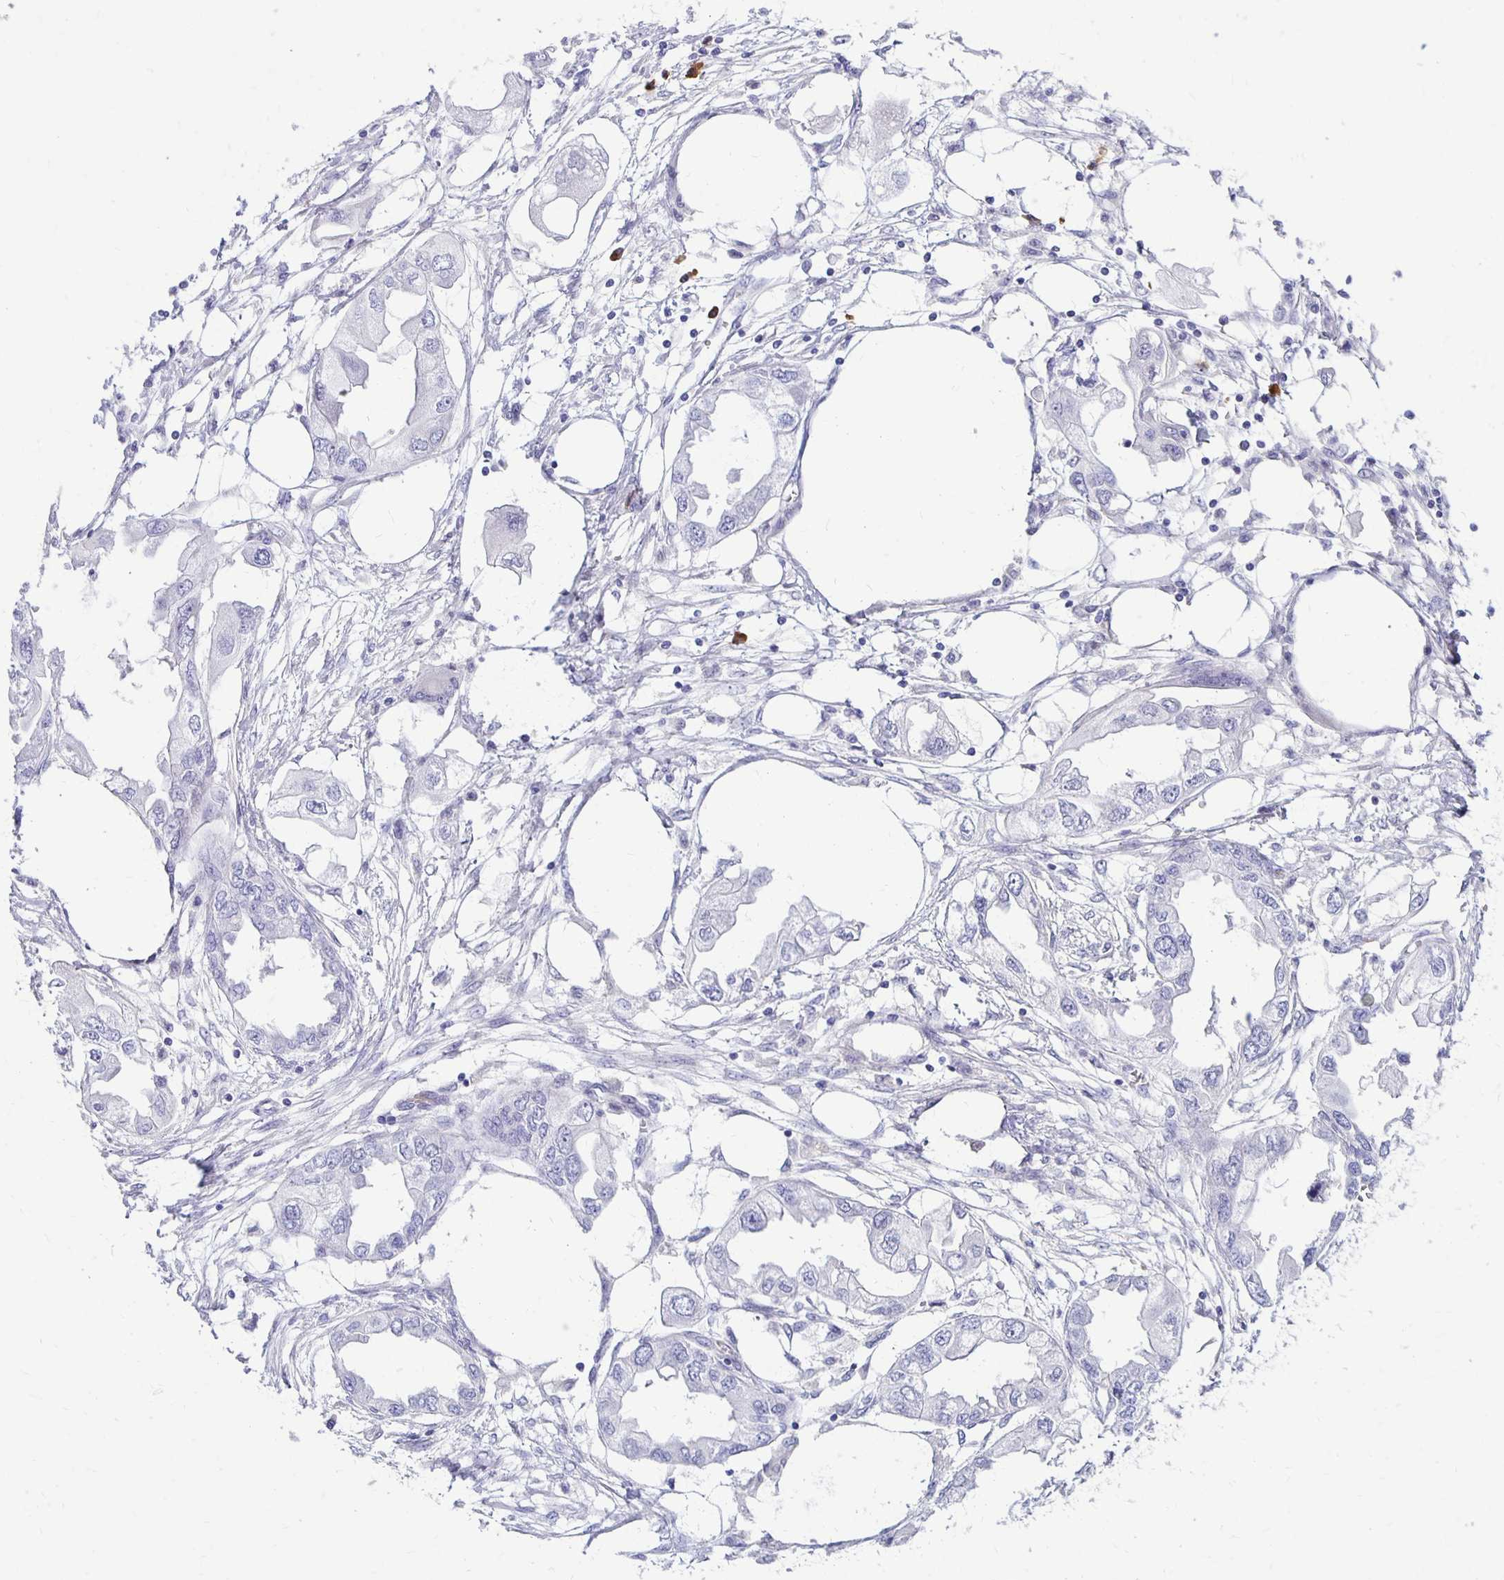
{"staining": {"intensity": "negative", "quantity": "none", "location": "none"}, "tissue": "endometrial cancer", "cell_type": "Tumor cells", "image_type": "cancer", "snomed": [{"axis": "morphology", "description": "Adenocarcinoma, NOS"}, {"axis": "morphology", "description": "Adenocarcinoma, metastatic, NOS"}, {"axis": "topography", "description": "Adipose tissue"}, {"axis": "topography", "description": "Endometrium"}], "caption": "The histopathology image demonstrates no staining of tumor cells in endometrial cancer (metastatic adenocarcinoma).", "gene": "FNTB", "patient": {"sex": "female", "age": 67}}